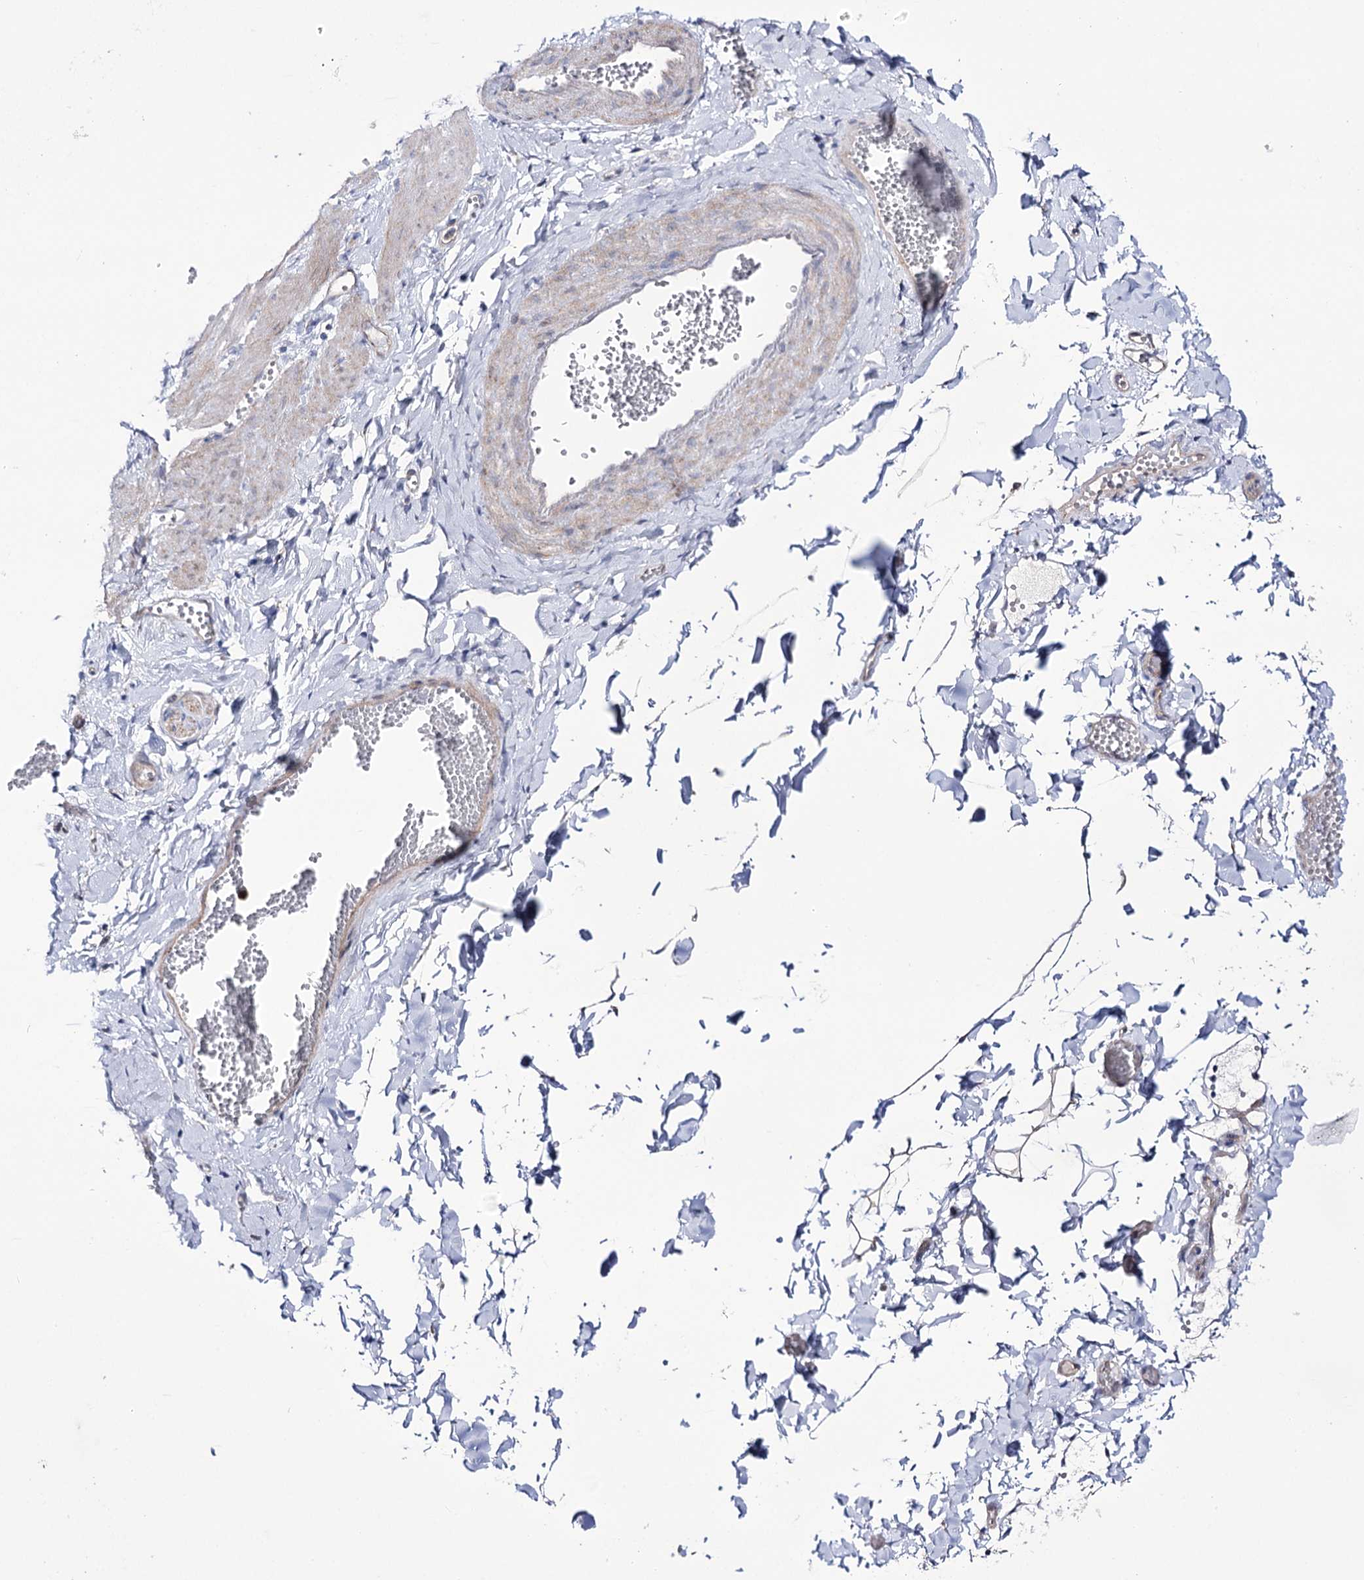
{"staining": {"intensity": "negative", "quantity": "none", "location": "none"}, "tissue": "adipose tissue", "cell_type": "Adipocytes", "image_type": "normal", "snomed": [{"axis": "morphology", "description": "Normal tissue, NOS"}, {"axis": "topography", "description": "Gallbladder"}, {"axis": "topography", "description": "Peripheral nerve tissue"}], "caption": "IHC image of benign adipose tissue: human adipose tissue stained with DAB (3,3'-diaminobenzidine) demonstrates no significant protein staining in adipocytes. (Immunohistochemistry, brightfield microscopy, high magnification).", "gene": "METTL5", "patient": {"sex": "male", "age": 38}}